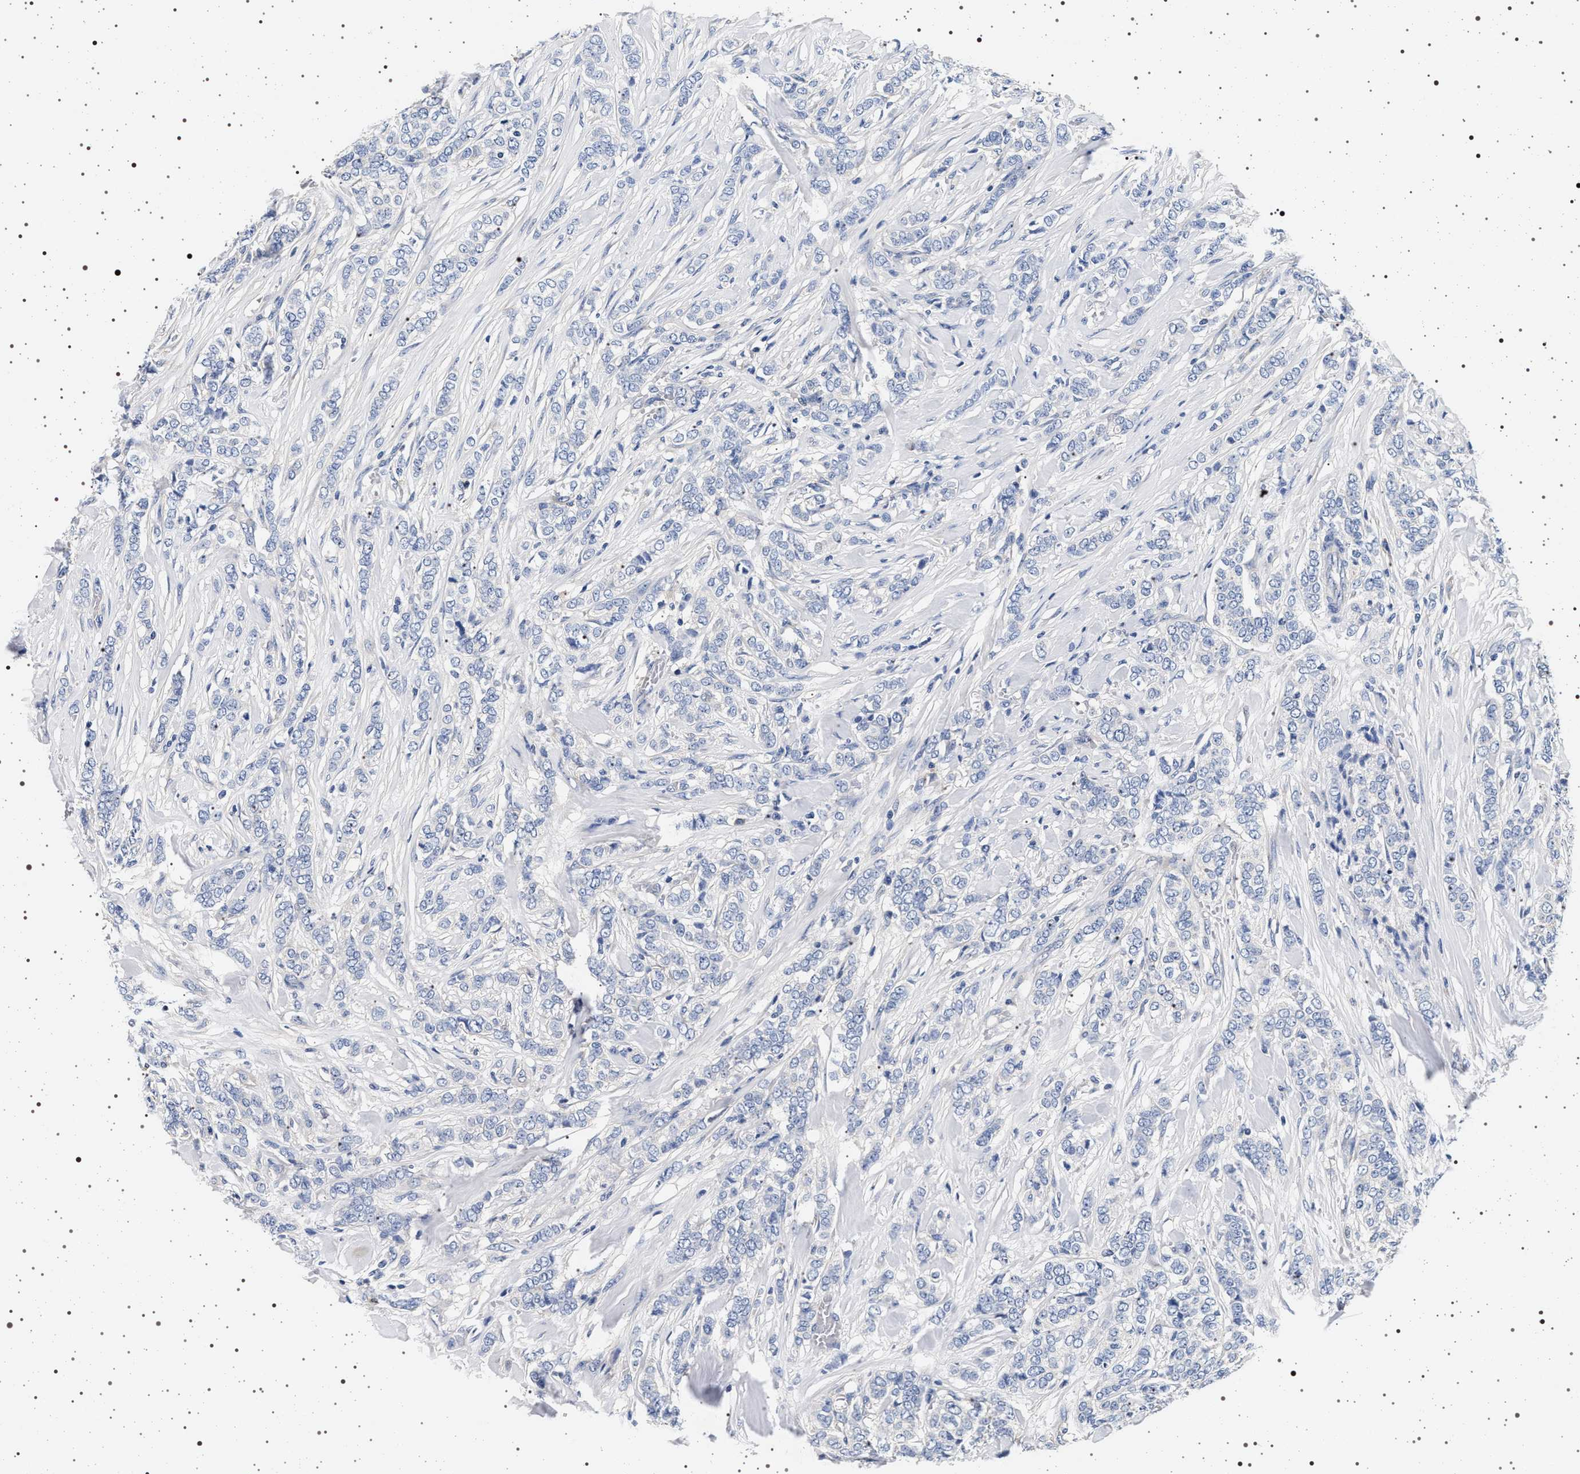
{"staining": {"intensity": "negative", "quantity": "none", "location": "none"}, "tissue": "breast cancer", "cell_type": "Tumor cells", "image_type": "cancer", "snomed": [{"axis": "morphology", "description": "Lobular carcinoma"}, {"axis": "topography", "description": "Skin"}, {"axis": "topography", "description": "Breast"}], "caption": "A photomicrograph of human breast lobular carcinoma is negative for staining in tumor cells. (Brightfield microscopy of DAB (3,3'-diaminobenzidine) IHC at high magnification).", "gene": "HSD17B1", "patient": {"sex": "female", "age": 46}}